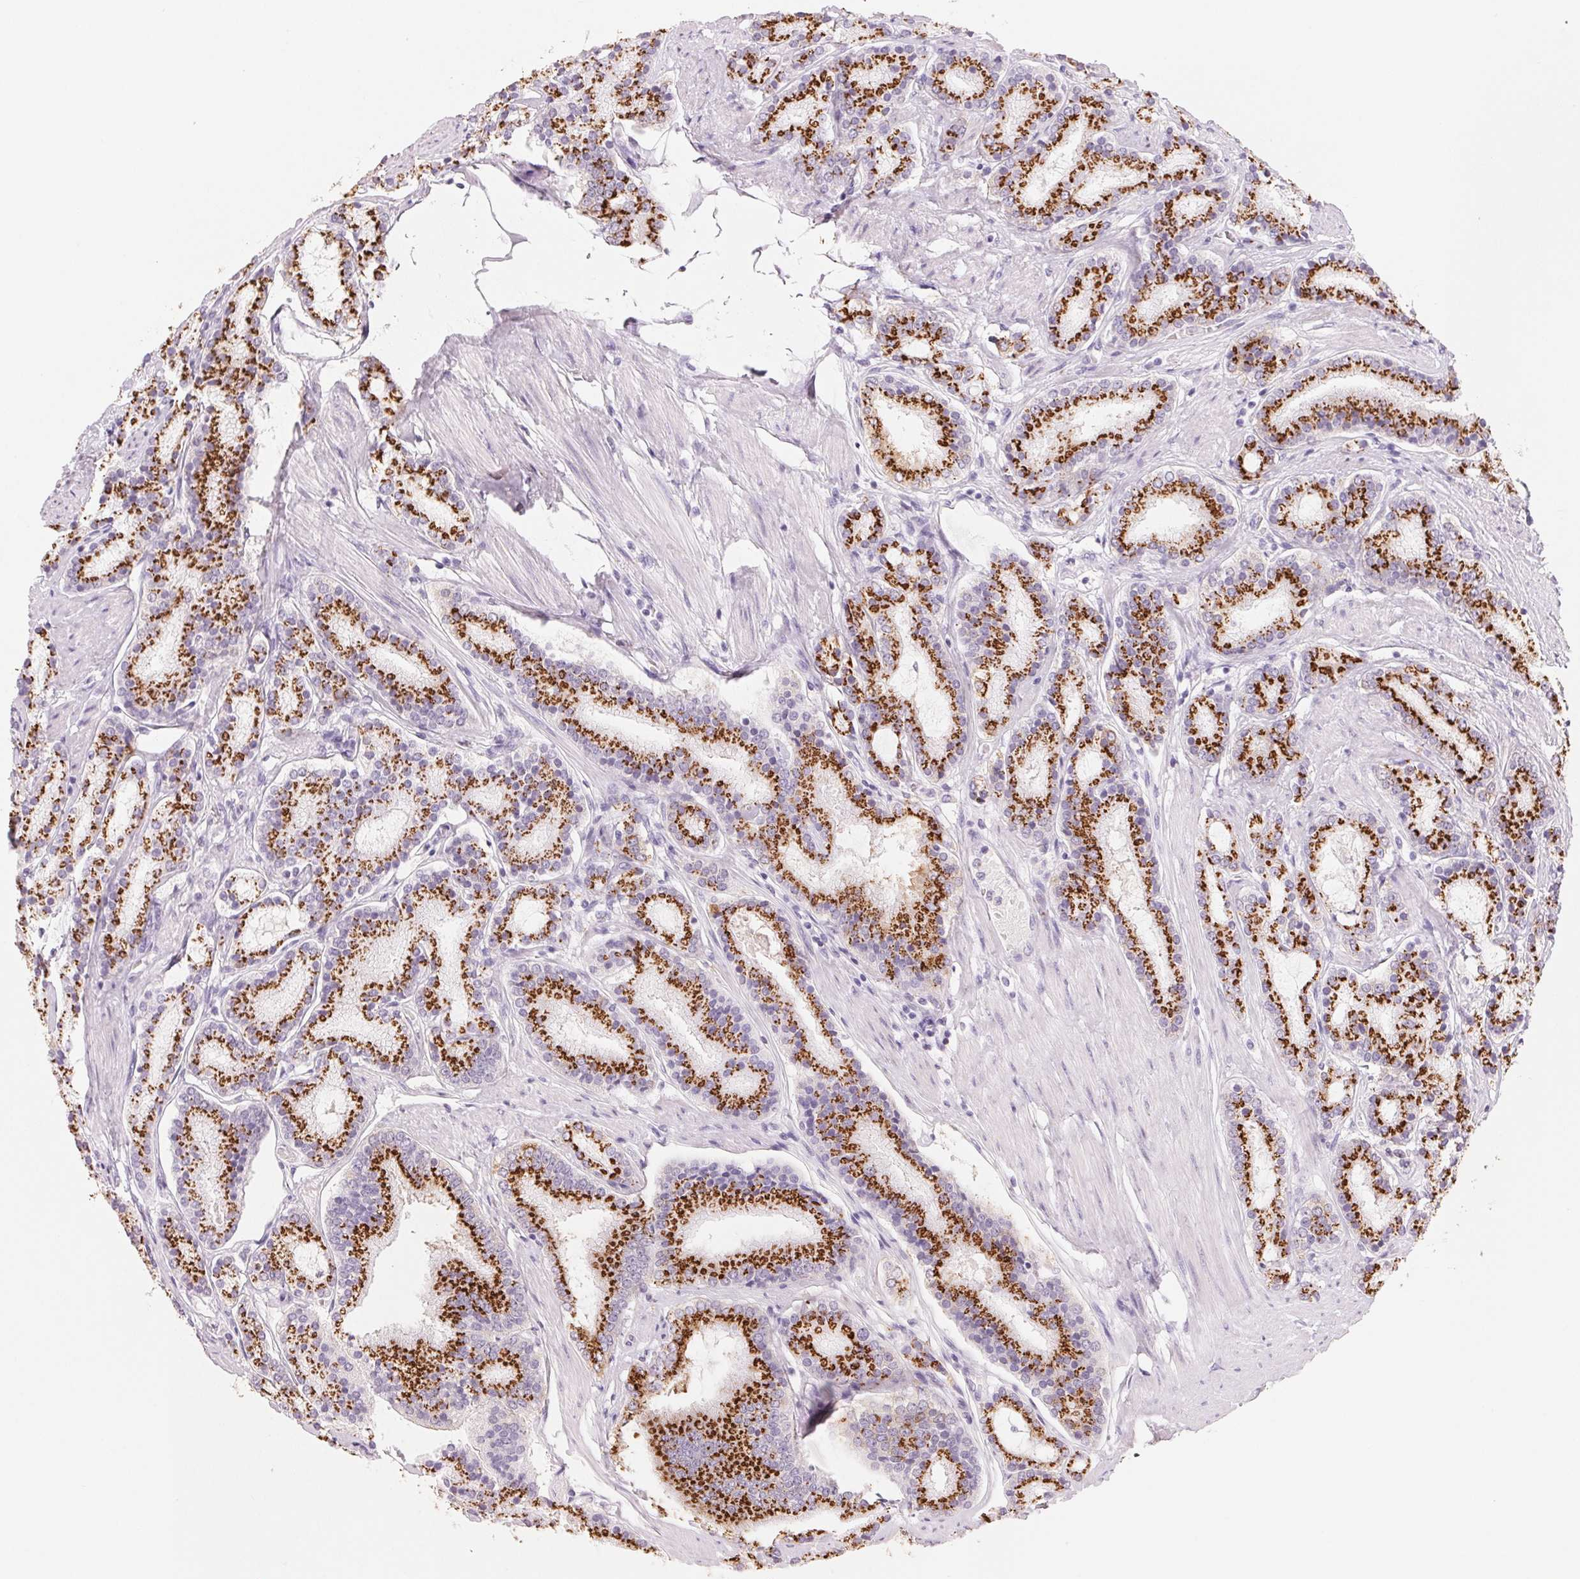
{"staining": {"intensity": "strong", "quantity": ">75%", "location": "cytoplasmic/membranous"}, "tissue": "prostate cancer", "cell_type": "Tumor cells", "image_type": "cancer", "snomed": [{"axis": "morphology", "description": "Adenocarcinoma, High grade"}, {"axis": "topography", "description": "Prostate"}], "caption": "Immunohistochemical staining of human prostate adenocarcinoma (high-grade) shows high levels of strong cytoplasmic/membranous staining in about >75% of tumor cells. Nuclei are stained in blue.", "gene": "GALNT7", "patient": {"sex": "male", "age": 63}}